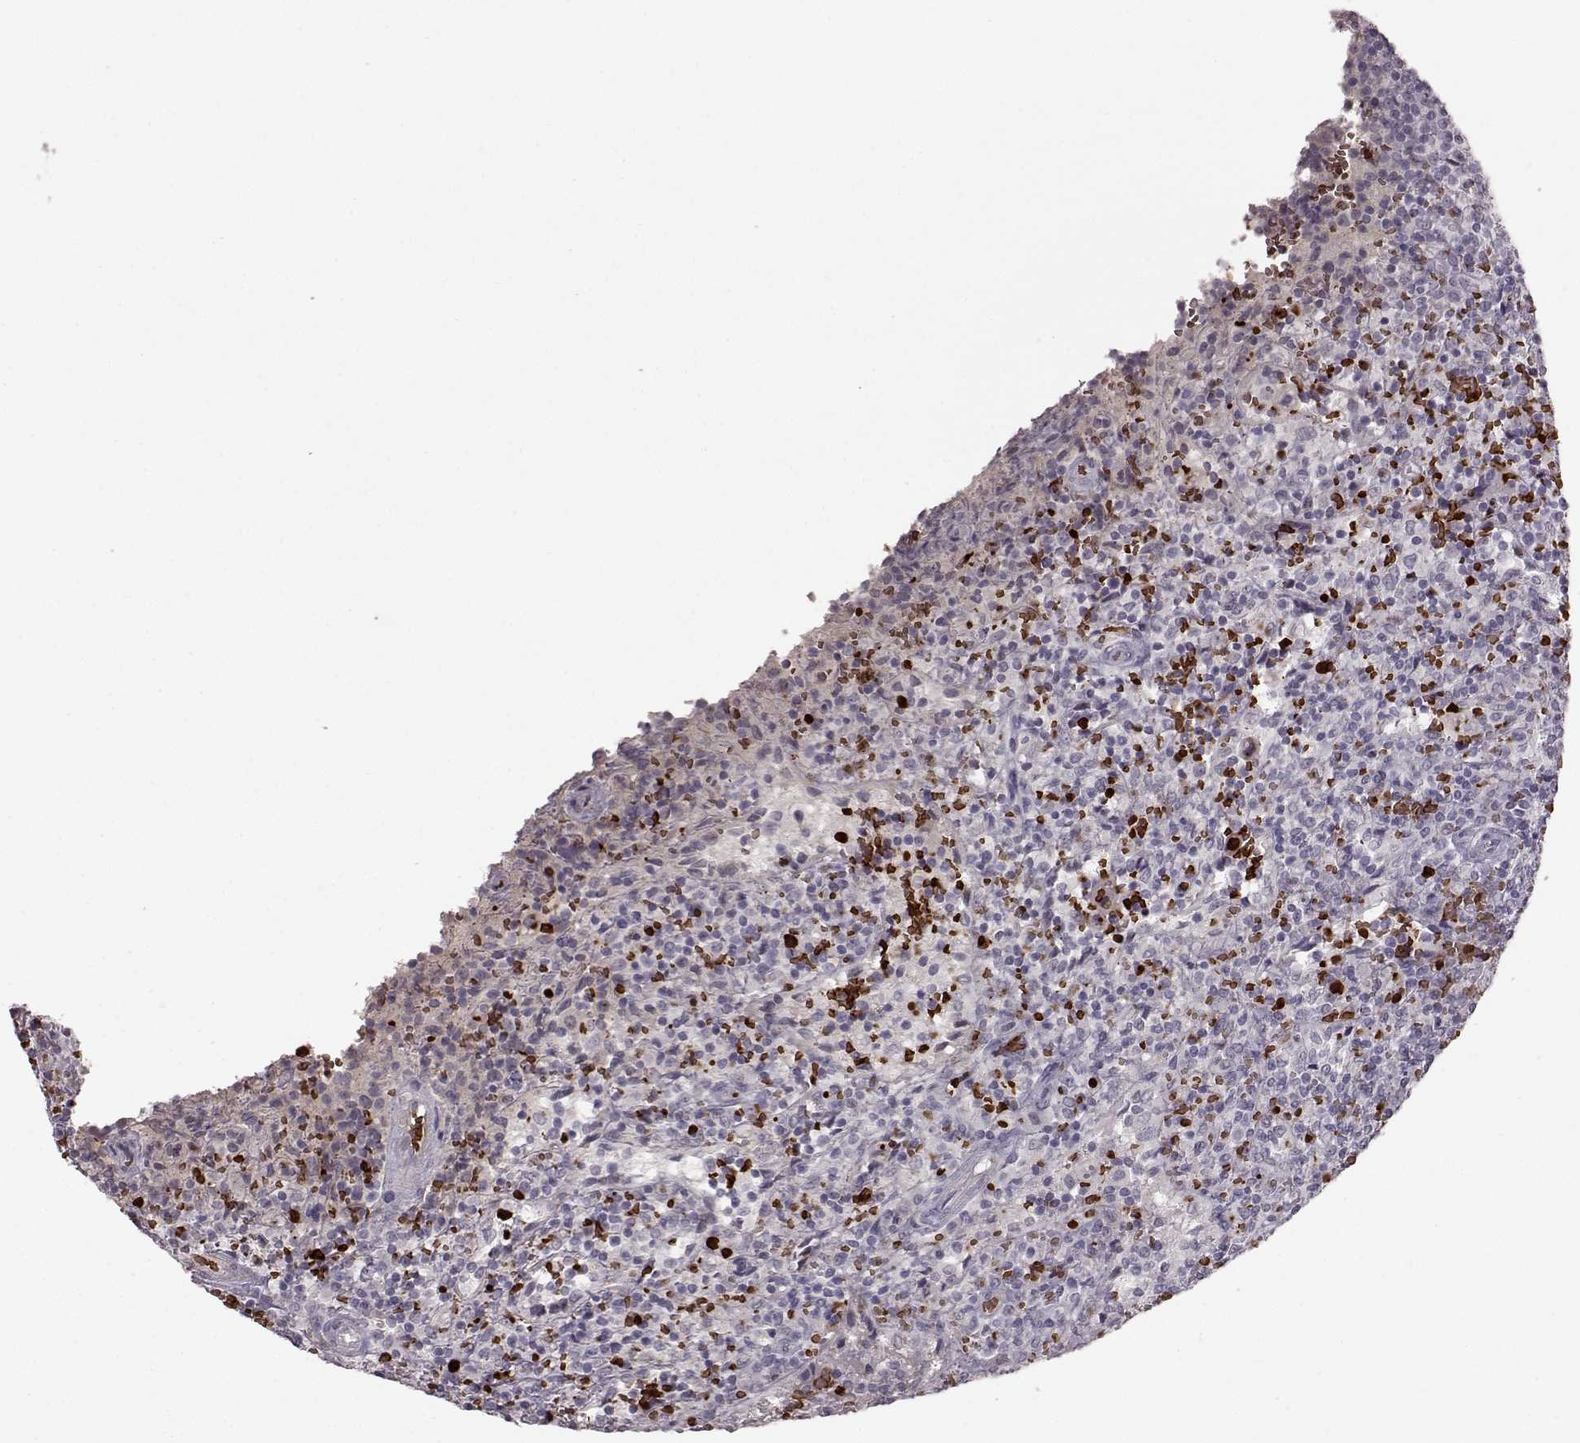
{"staining": {"intensity": "strong", "quantity": "<25%", "location": "cytoplasmic/membranous,nuclear"}, "tissue": "lymphoma", "cell_type": "Tumor cells", "image_type": "cancer", "snomed": [{"axis": "morphology", "description": "Malignant lymphoma, non-Hodgkin's type, Low grade"}, {"axis": "topography", "description": "Spleen"}], "caption": "Lymphoma stained with DAB IHC reveals medium levels of strong cytoplasmic/membranous and nuclear staining in about <25% of tumor cells. The protein of interest is stained brown, and the nuclei are stained in blue (DAB IHC with brightfield microscopy, high magnification).", "gene": "PROP1", "patient": {"sex": "male", "age": 62}}